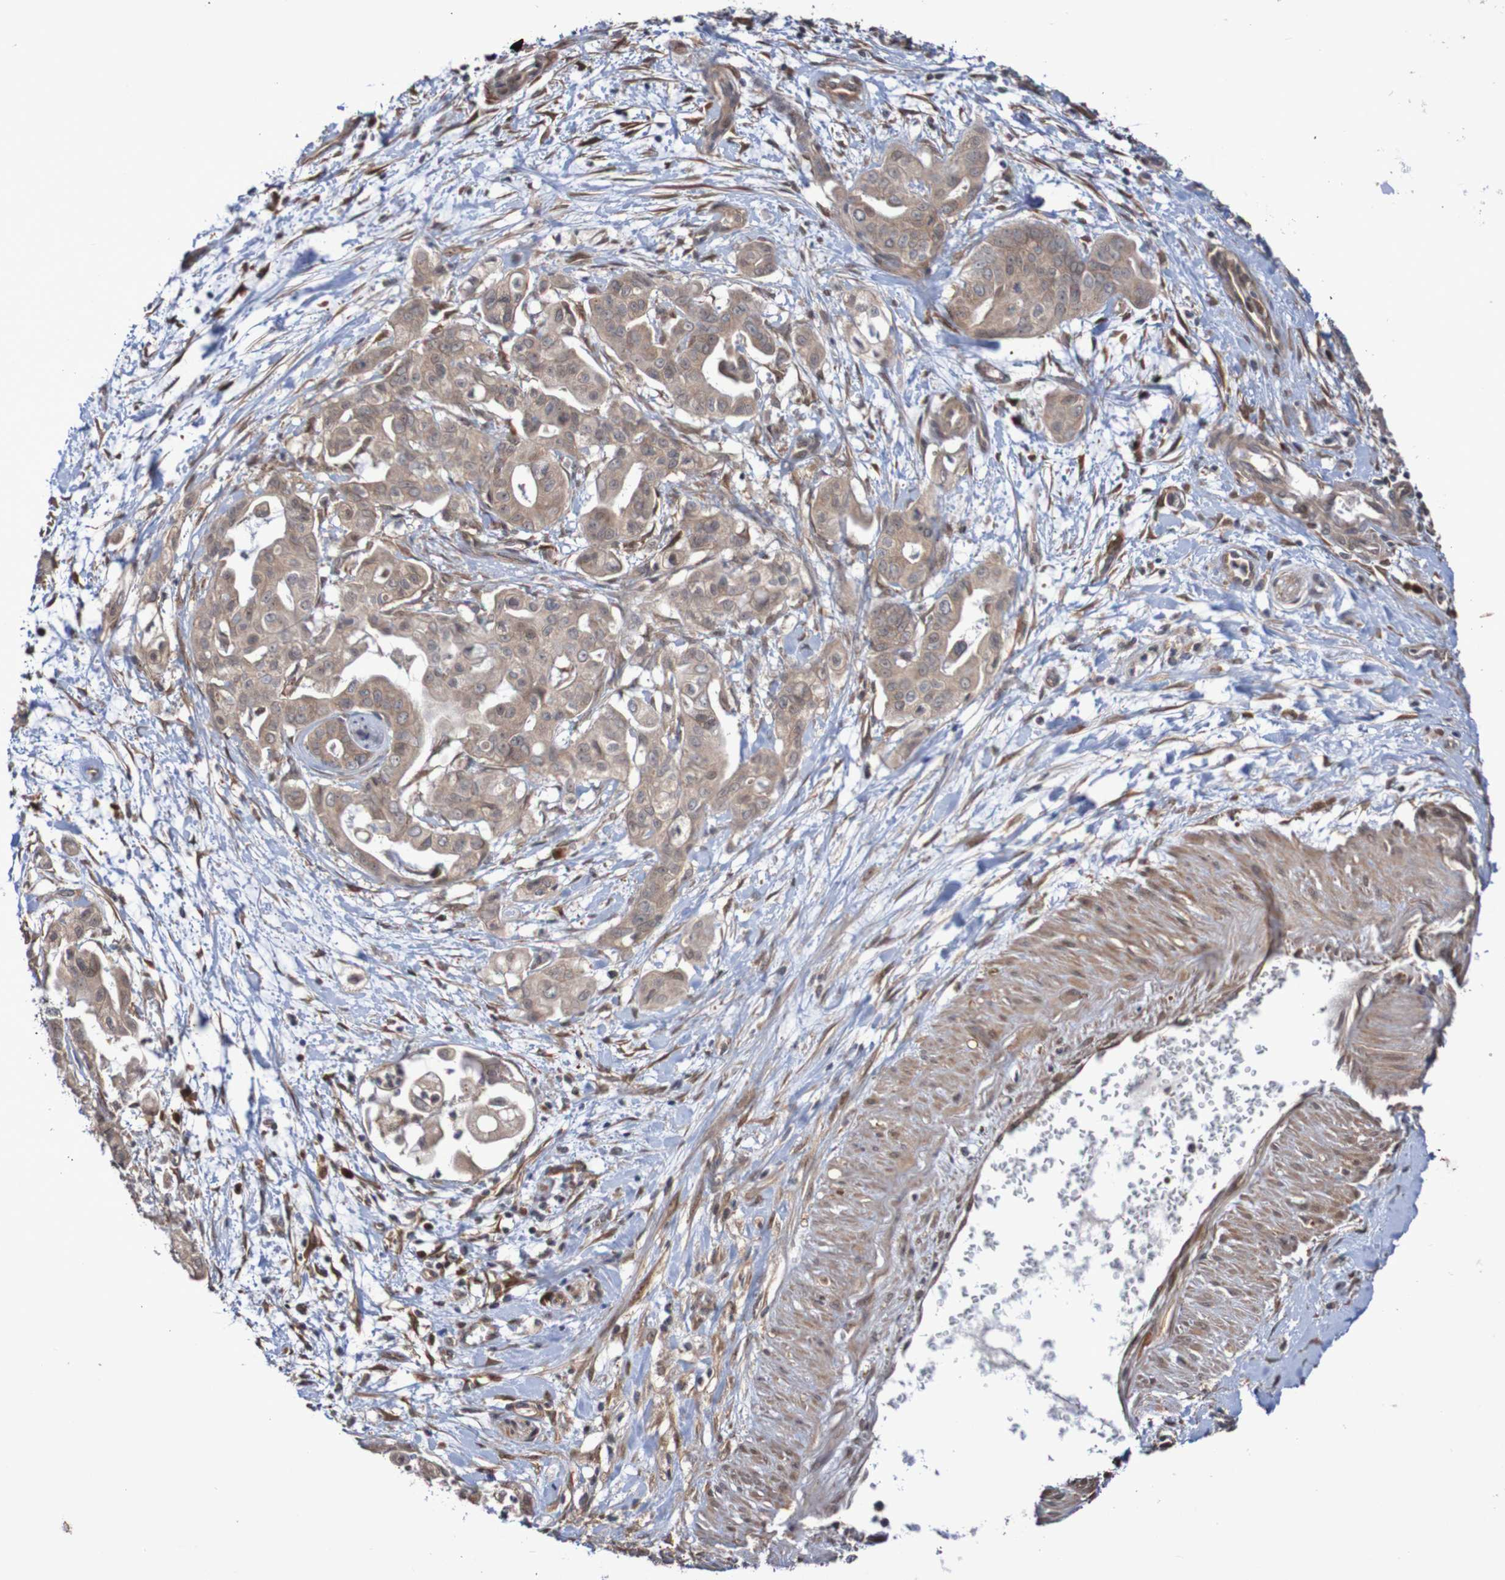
{"staining": {"intensity": "moderate", "quantity": ">75%", "location": "cytoplasmic/membranous"}, "tissue": "pancreatic cancer", "cell_type": "Tumor cells", "image_type": "cancer", "snomed": [{"axis": "morphology", "description": "Adenocarcinoma, NOS"}, {"axis": "topography", "description": "Pancreas"}], "caption": "This micrograph exhibits IHC staining of pancreatic cancer (adenocarcinoma), with medium moderate cytoplasmic/membranous staining in approximately >75% of tumor cells.", "gene": "PHPT1", "patient": {"sex": "female", "age": 75}}